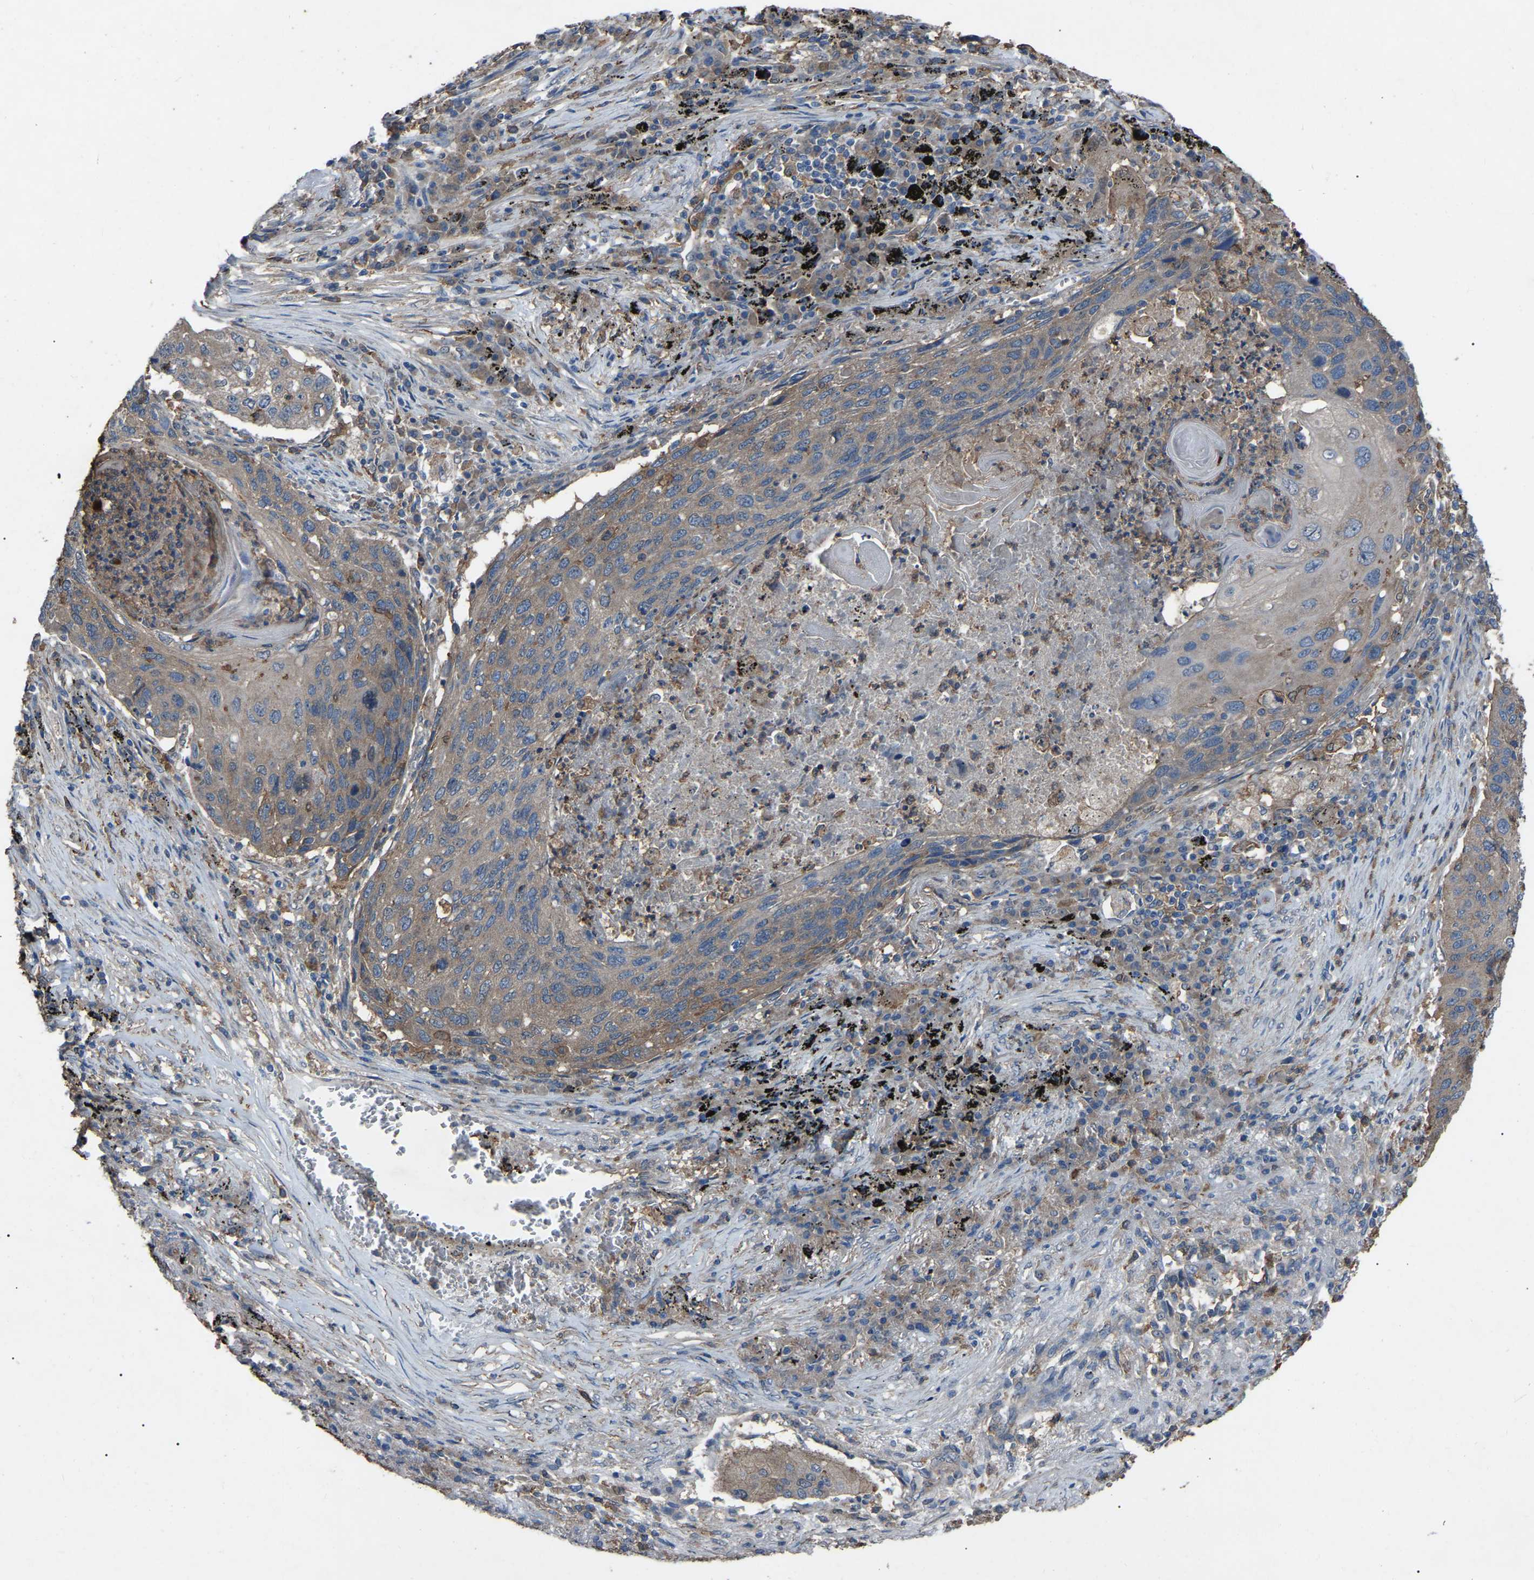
{"staining": {"intensity": "moderate", "quantity": ">75%", "location": "cytoplasmic/membranous"}, "tissue": "lung cancer", "cell_type": "Tumor cells", "image_type": "cancer", "snomed": [{"axis": "morphology", "description": "Squamous cell carcinoma, NOS"}, {"axis": "topography", "description": "Lung"}], "caption": "Immunohistochemical staining of human lung cancer exhibits moderate cytoplasmic/membranous protein expression in approximately >75% of tumor cells.", "gene": "AIMP1", "patient": {"sex": "female", "age": 63}}